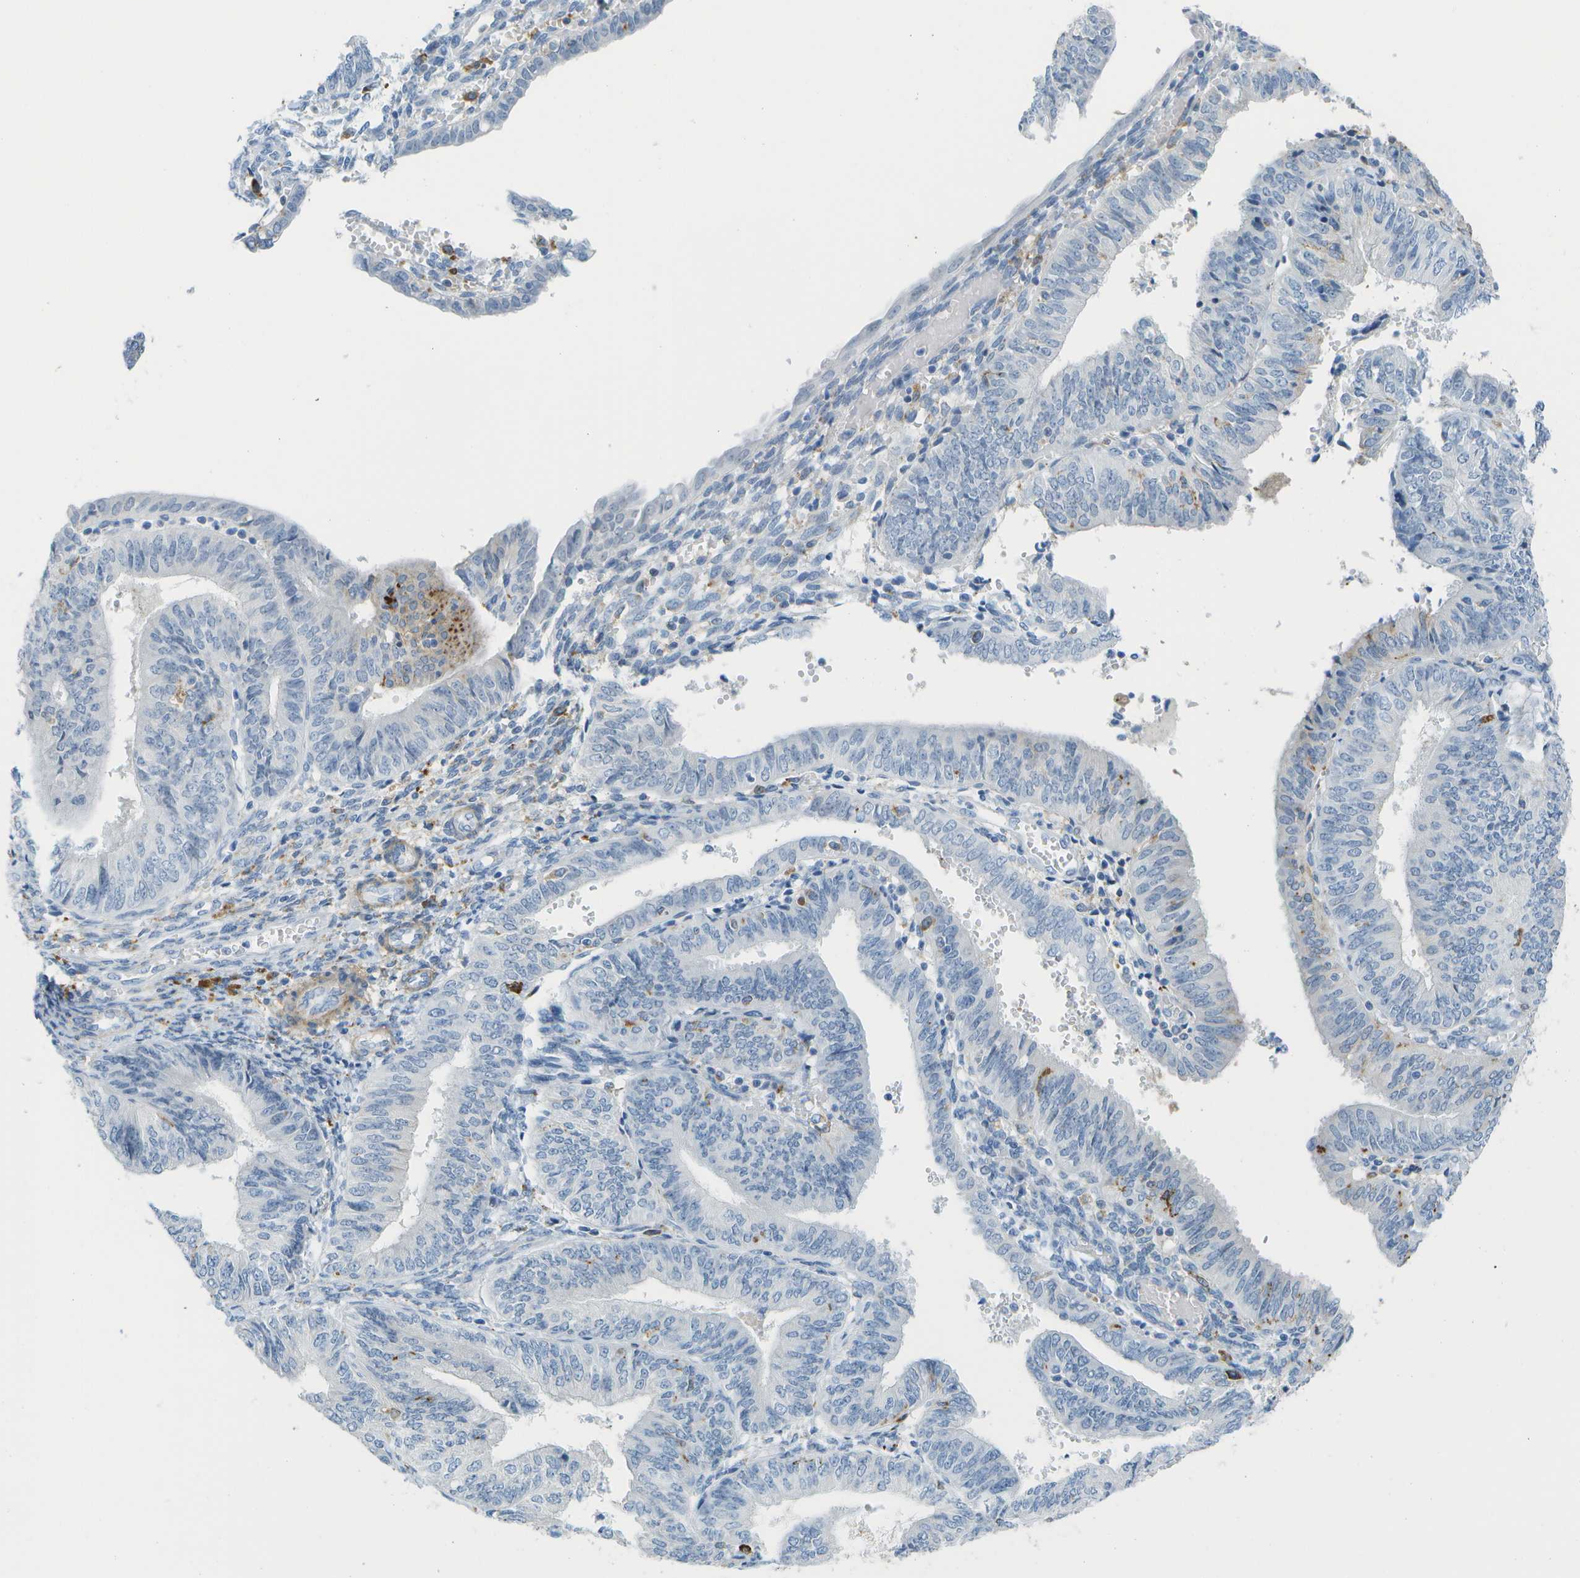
{"staining": {"intensity": "moderate", "quantity": "<25%", "location": "cytoplasmic/membranous"}, "tissue": "endometrial cancer", "cell_type": "Tumor cells", "image_type": "cancer", "snomed": [{"axis": "morphology", "description": "Adenocarcinoma, NOS"}, {"axis": "topography", "description": "Endometrium"}], "caption": "Immunohistochemistry (IHC) image of endometrial cancer stained for a protein (brown), which shows low levels of moderate cytoplasmic/membranous expression in about <25% of tumor cells.", "gene": "ZBTB43", "patient": {"sex": "female", "age": 58}}